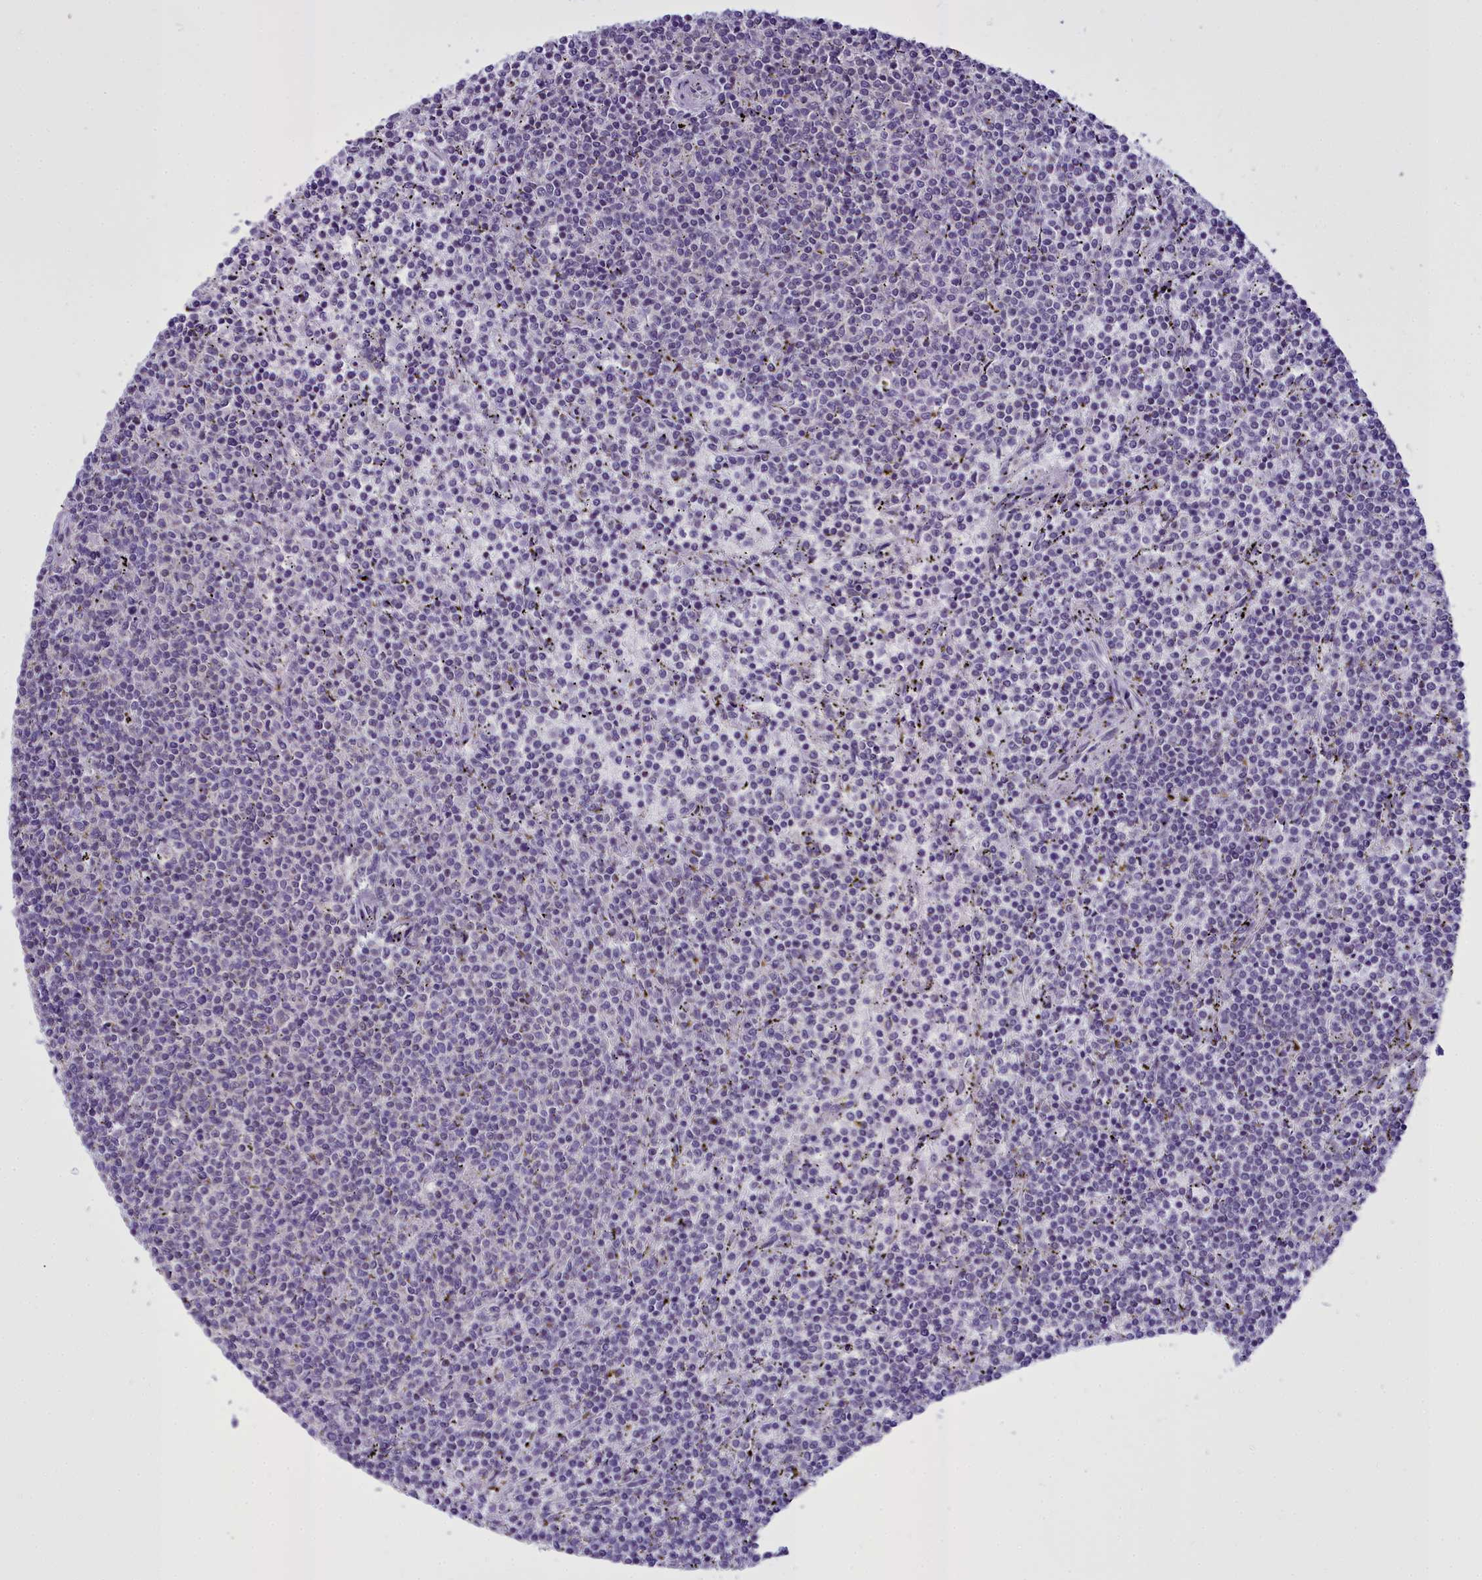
{"staining": {"intensity": "negative", "quantity": "none", "location": "none"}, "tissue": "lymphoma", "cell_type": "Tumor cells", "image_type": "cancer", "snomed": [{"axis": "morphology", "description": "Malignant lymphoma, non-Hodgkin's type, Low grade"}, {"axis": "topography", "description": "Spleen"}], "caption": "Lymphoma stained for a protein using IHC displays no expression tumor cells.", "gene": "B9D2", "patient": {"sex": "female", "age": 50}}